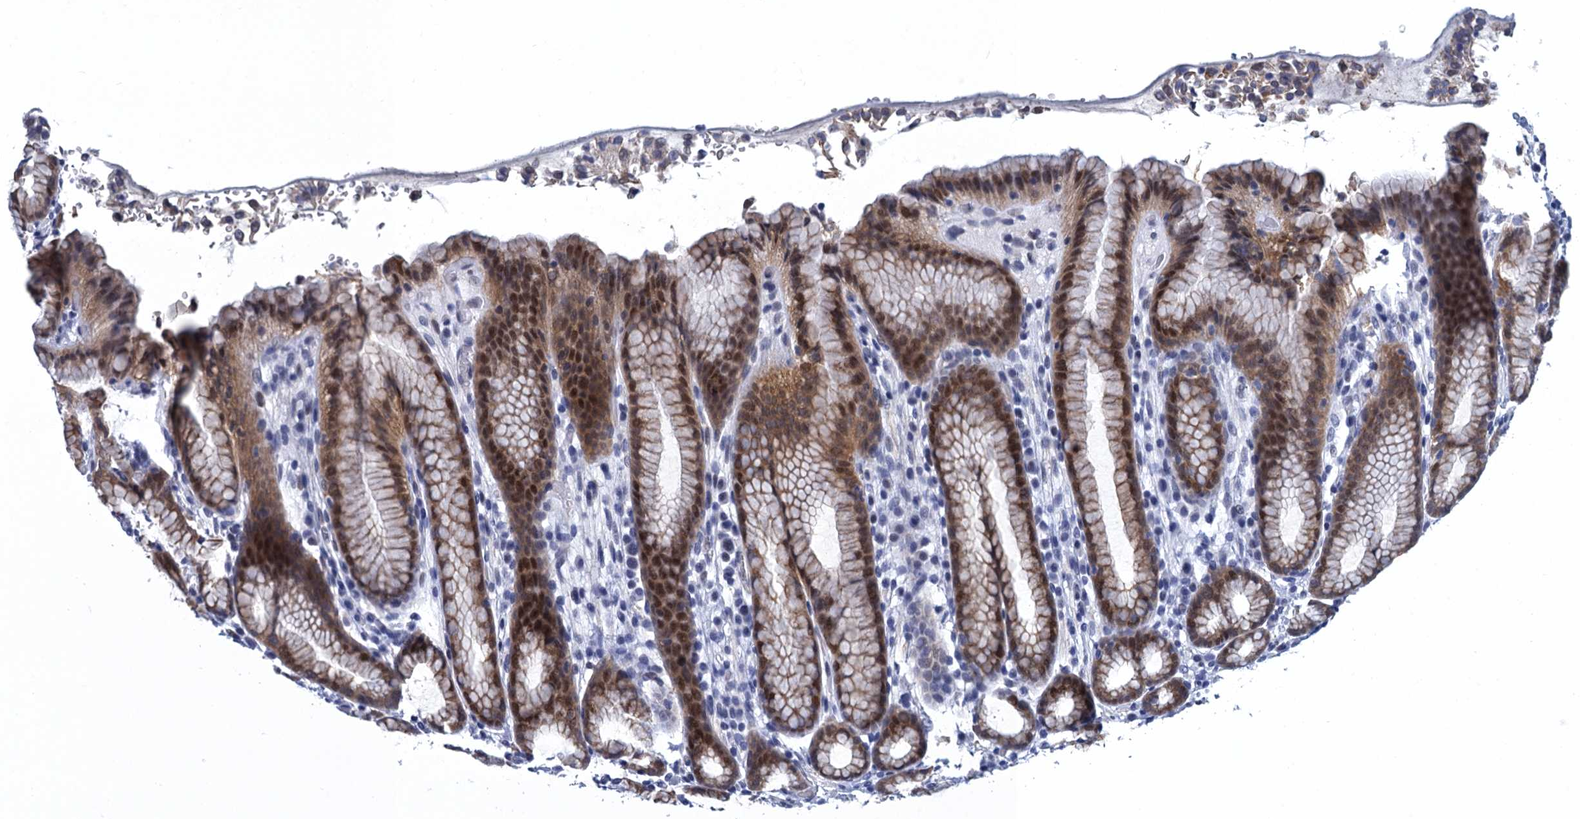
{"staining": {"intensity": "strong", "quantity": "25%-75%", "location": "cytoplasmic/membranous,nuclear"}, "tissue": "stomach", "cell_type": "Glandular cells", "image_type": "normal", "snomed": [{"axis": "morphology", "description": "Normal tissue, NOS"}, {"axis": "topography", "description": "Stomach"}], "caption": "The histopathology image reveals immunohistochemical staining of normal stomach. There is strong cytoplasmic/membranous,nuclear staining is identified in about 25%-75% of glandular cells.", "gene": "GINS3", "patient": {"sex": "male", "age": 42}}